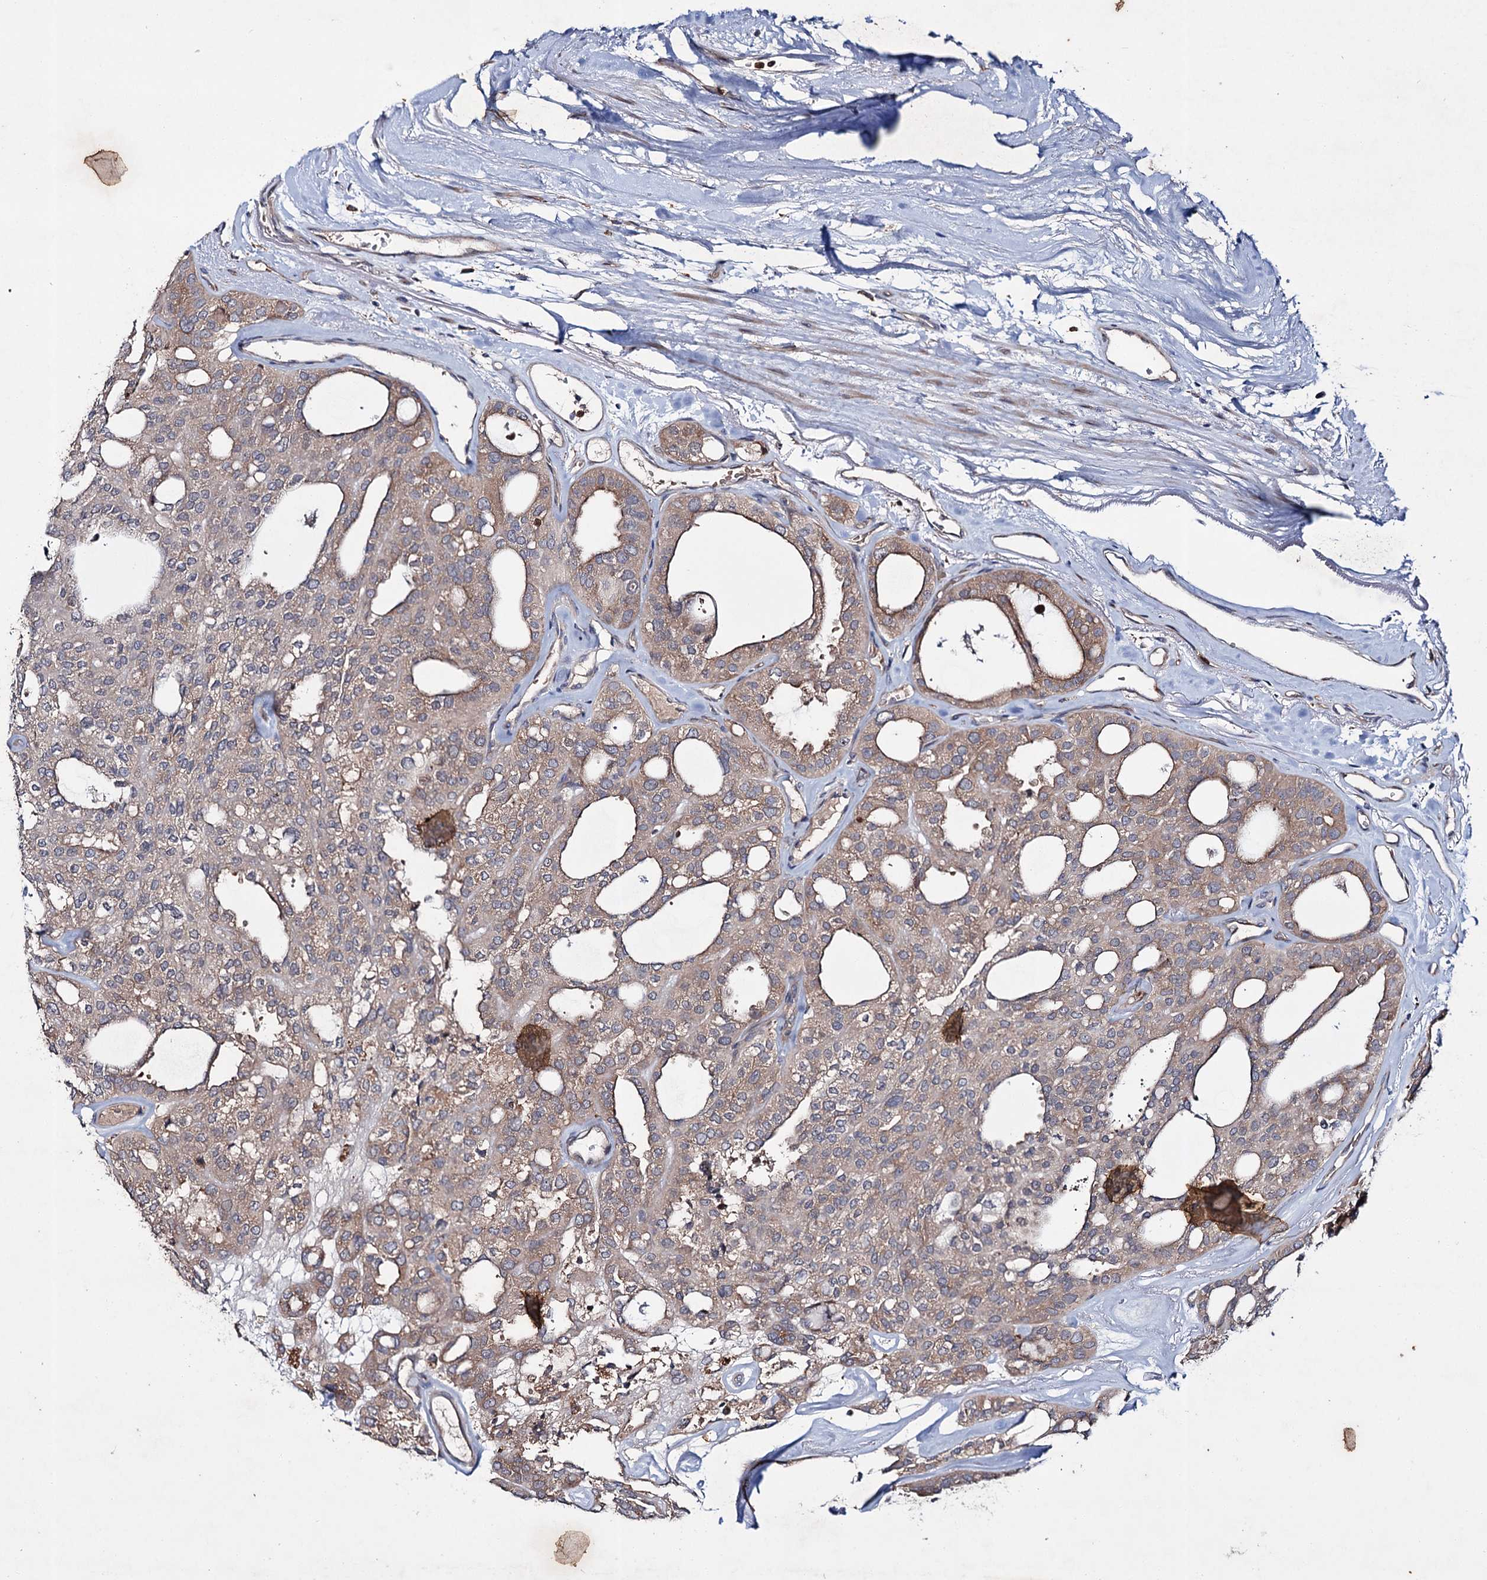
{"staining": {"intensity": "weak", "quantity": "25%-75%", "location": "cytoplasmic/membranous"}, "tissue": "thyroid cancer", "cell_type": "Tumor cells", "image_type": "cancer", "snomed": [{"axis": "morphology", "description": "Follicular adenoma carcinoma, NOS"}, {"axis": "topography", "description": "Thyroid gland"}], "caption": "This micrograph displays immunohistochemistry (IHC) staining of human thyroid cancer, with low weak cytoplasmic/membranous expression in approximately 25%-75% of tumor cells.", "gene": "PTPN3", "patient": {"sex": "male", "age": 75}}